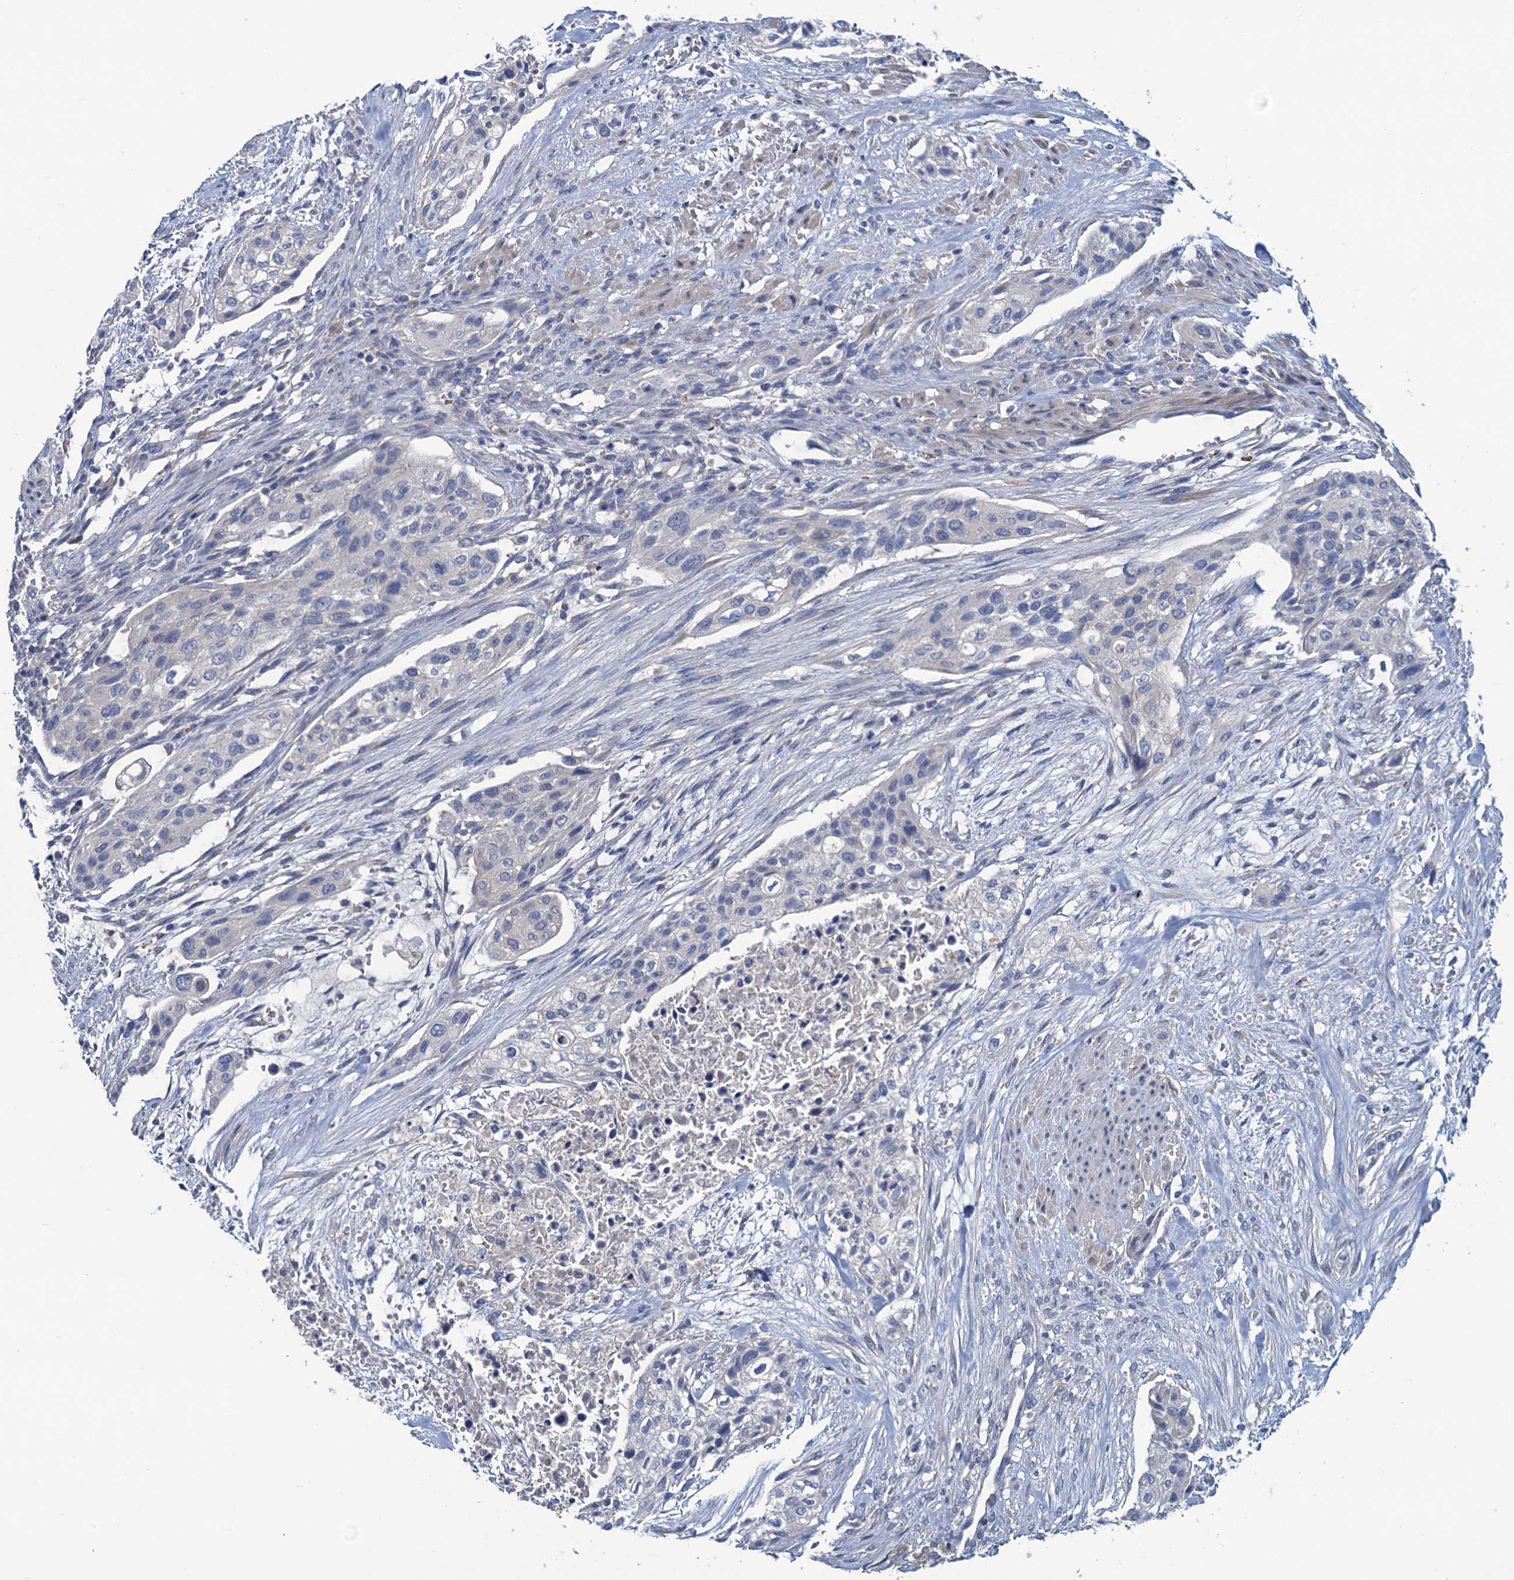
{"staining": {"intensity": "negative", "quantity": "none", "location": "none"}, "tissue": "urothelial cancer", "cell_type": "Tumor cells", "image_type": "cancer", "snomed": [{"axis": "morphology", "description": "Urothelial carcinoma, High grade"}, {"axis": "topography", "description": "Urinary bladder"}], "caption": "DAB (3,3'-diaminobenzidine) immunohistochemical staining of urothelial cancer displays no significant expression in tumor cells.", "gene": "RTKN2", "patient": {"sex": "male", "age": 35}}